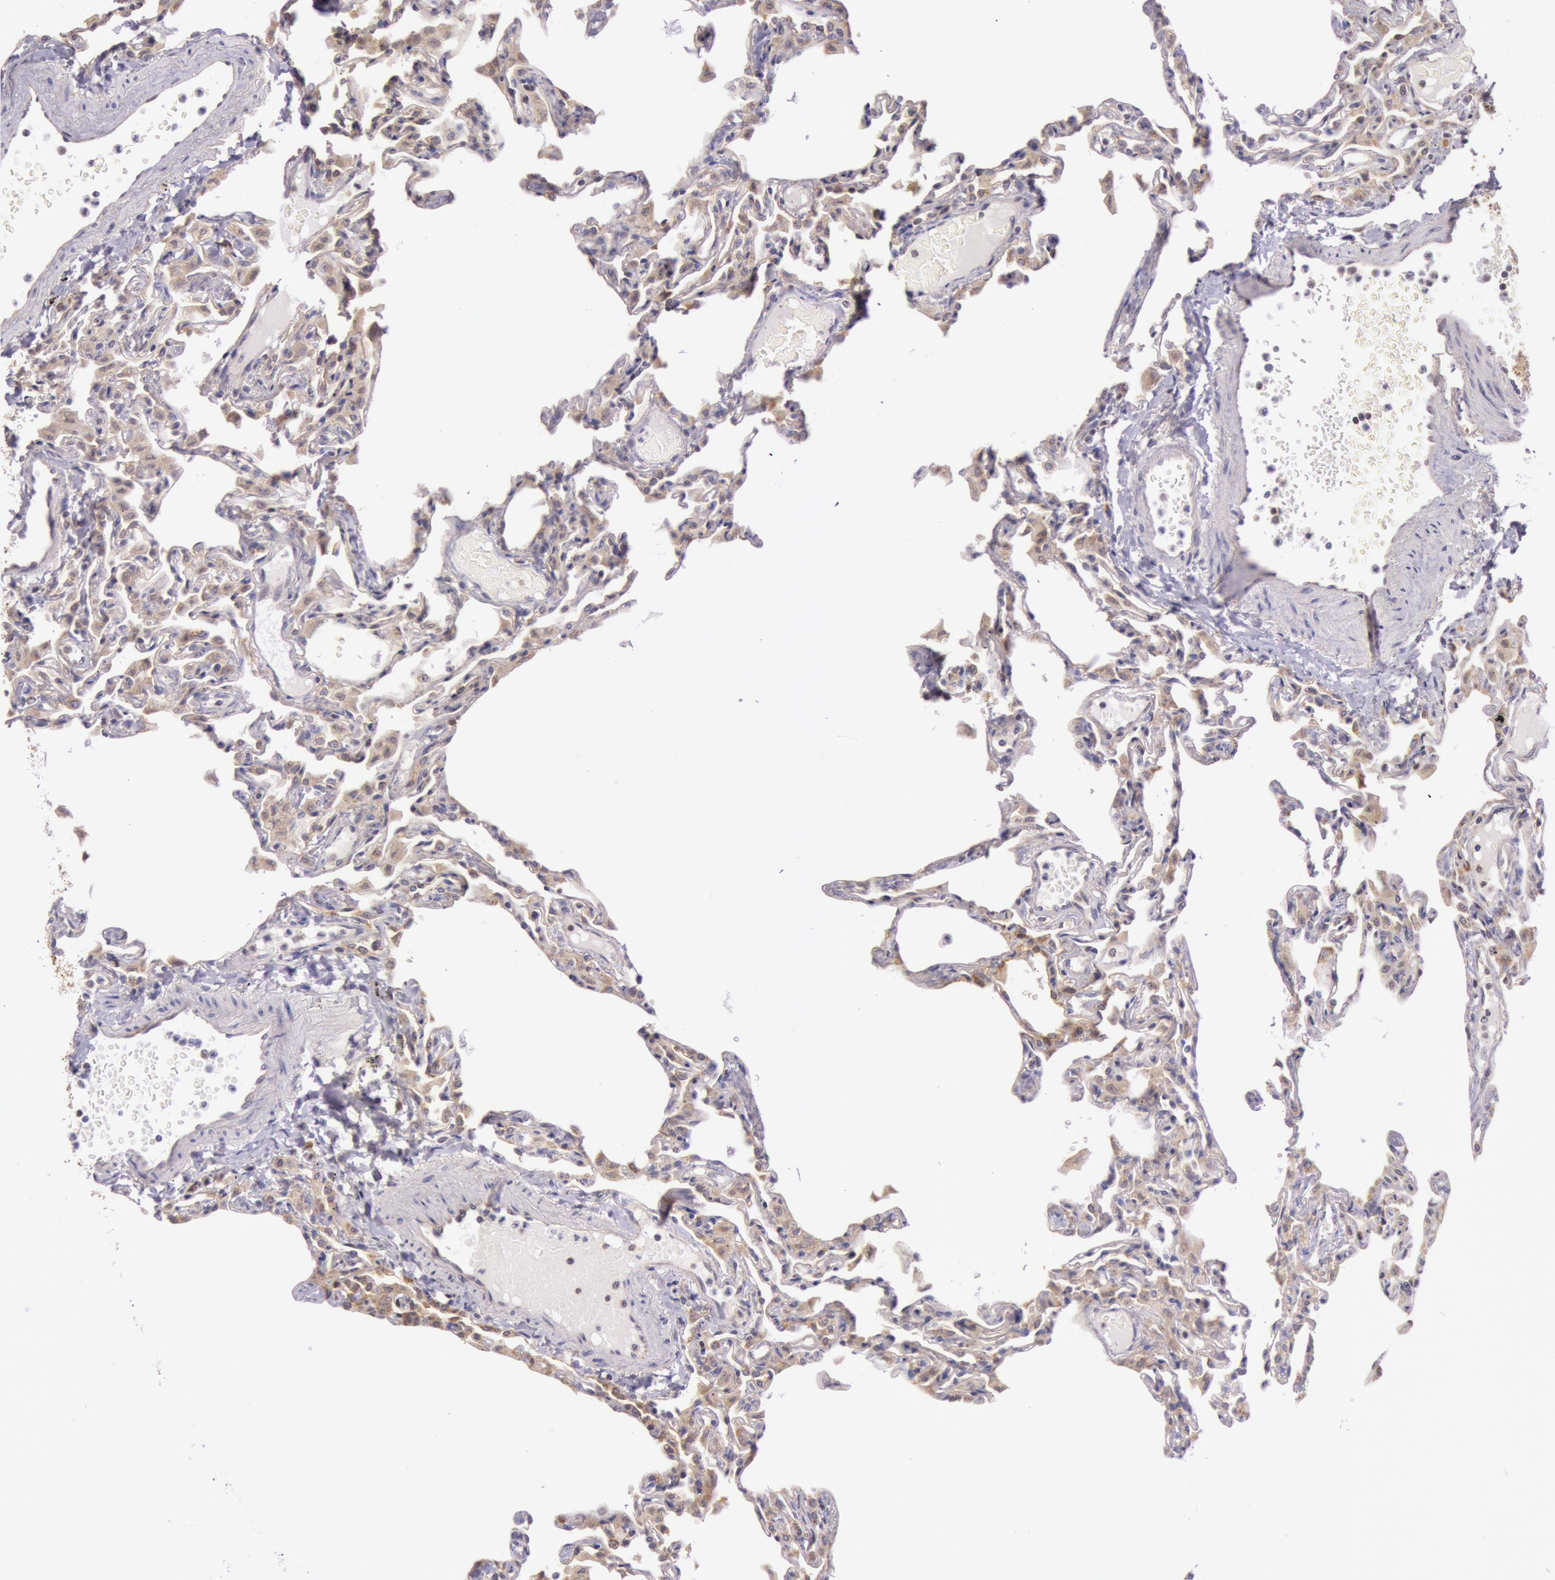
{"staining": {"intensity": "moderate", "quantity": "25%-75%", "location": "cytoplasmic/membranous"}, "tissue": "lung", "cell_type": "Alveolar cells", "image_type": "normal", "snomed": [{"axis": "morphology", "description": "Normal tissue, NOS"}, {"axis": "topography", "description": "Lung"}], "caption": "Lung stained with immunohistochemistry displays moderate cytoplasmic/membranous positivity in about 25%-75% of alveolar cells.", "gene": "CDK16", "patient": {"sex": "female", "age": 49}}